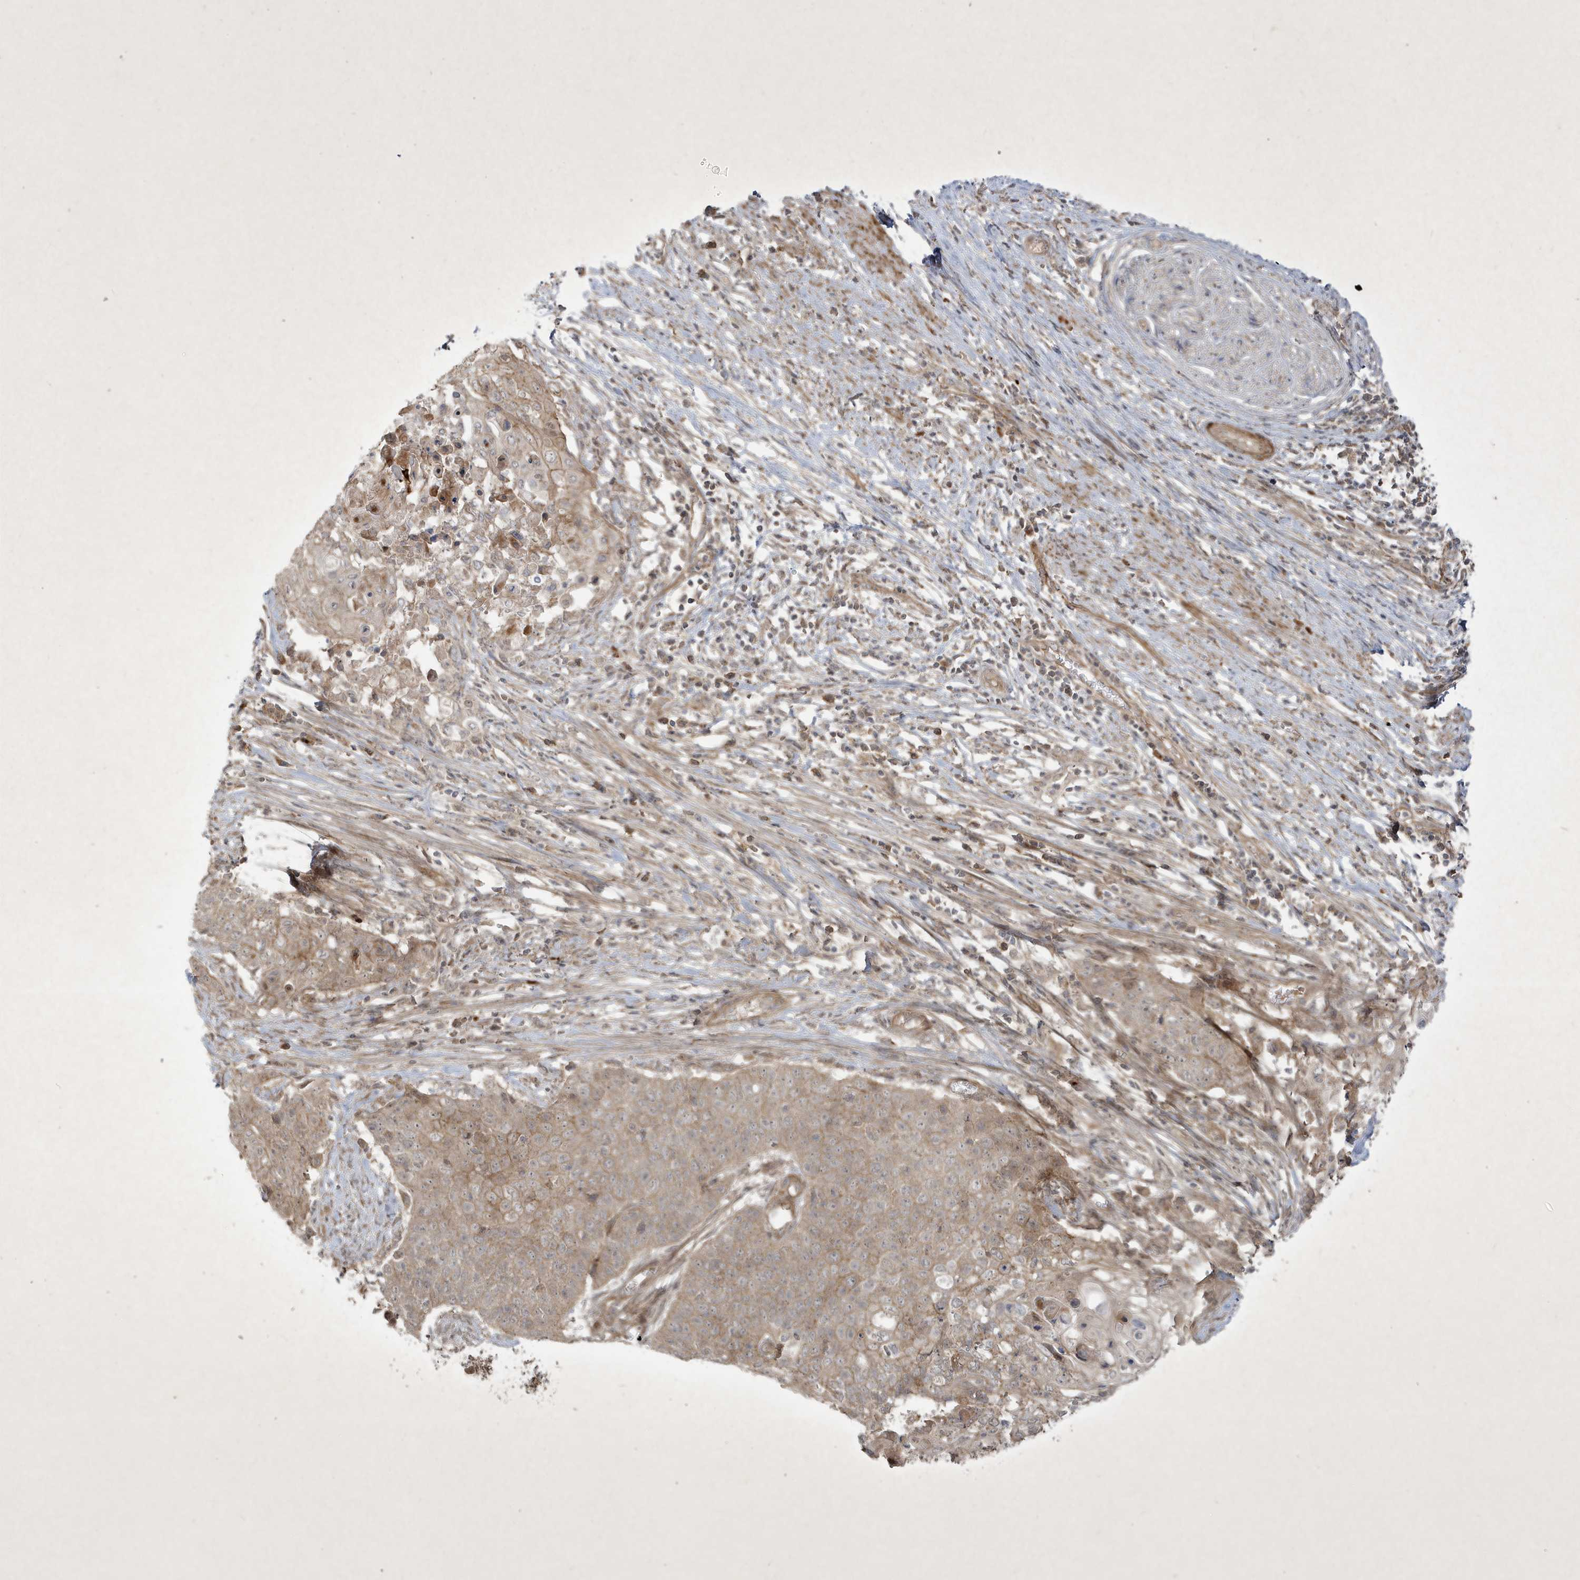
{"staining": {"intensity": "weak", "quantity": "25%-75%", "location": "cytoplasmic/membranous"}, "tissue": "cervical cancer", "cell_type": "Tumor cells", "image_type": "cancer", "snomed": [{"axis": "morphology", "description": "Squamous cell carcinoma, NOS"}, {"axis": "topography", "description": "Cervix"}], "caption": "Immunohistochemical staining of human squamous cell carcinoma (cervical) demonstrates low levels of weak cytoplasmic/membranous staining in approximately 25%-75% of tumor cells.", "gene": "FAM83C", "patient": {"sex": "female", "age": 39}}